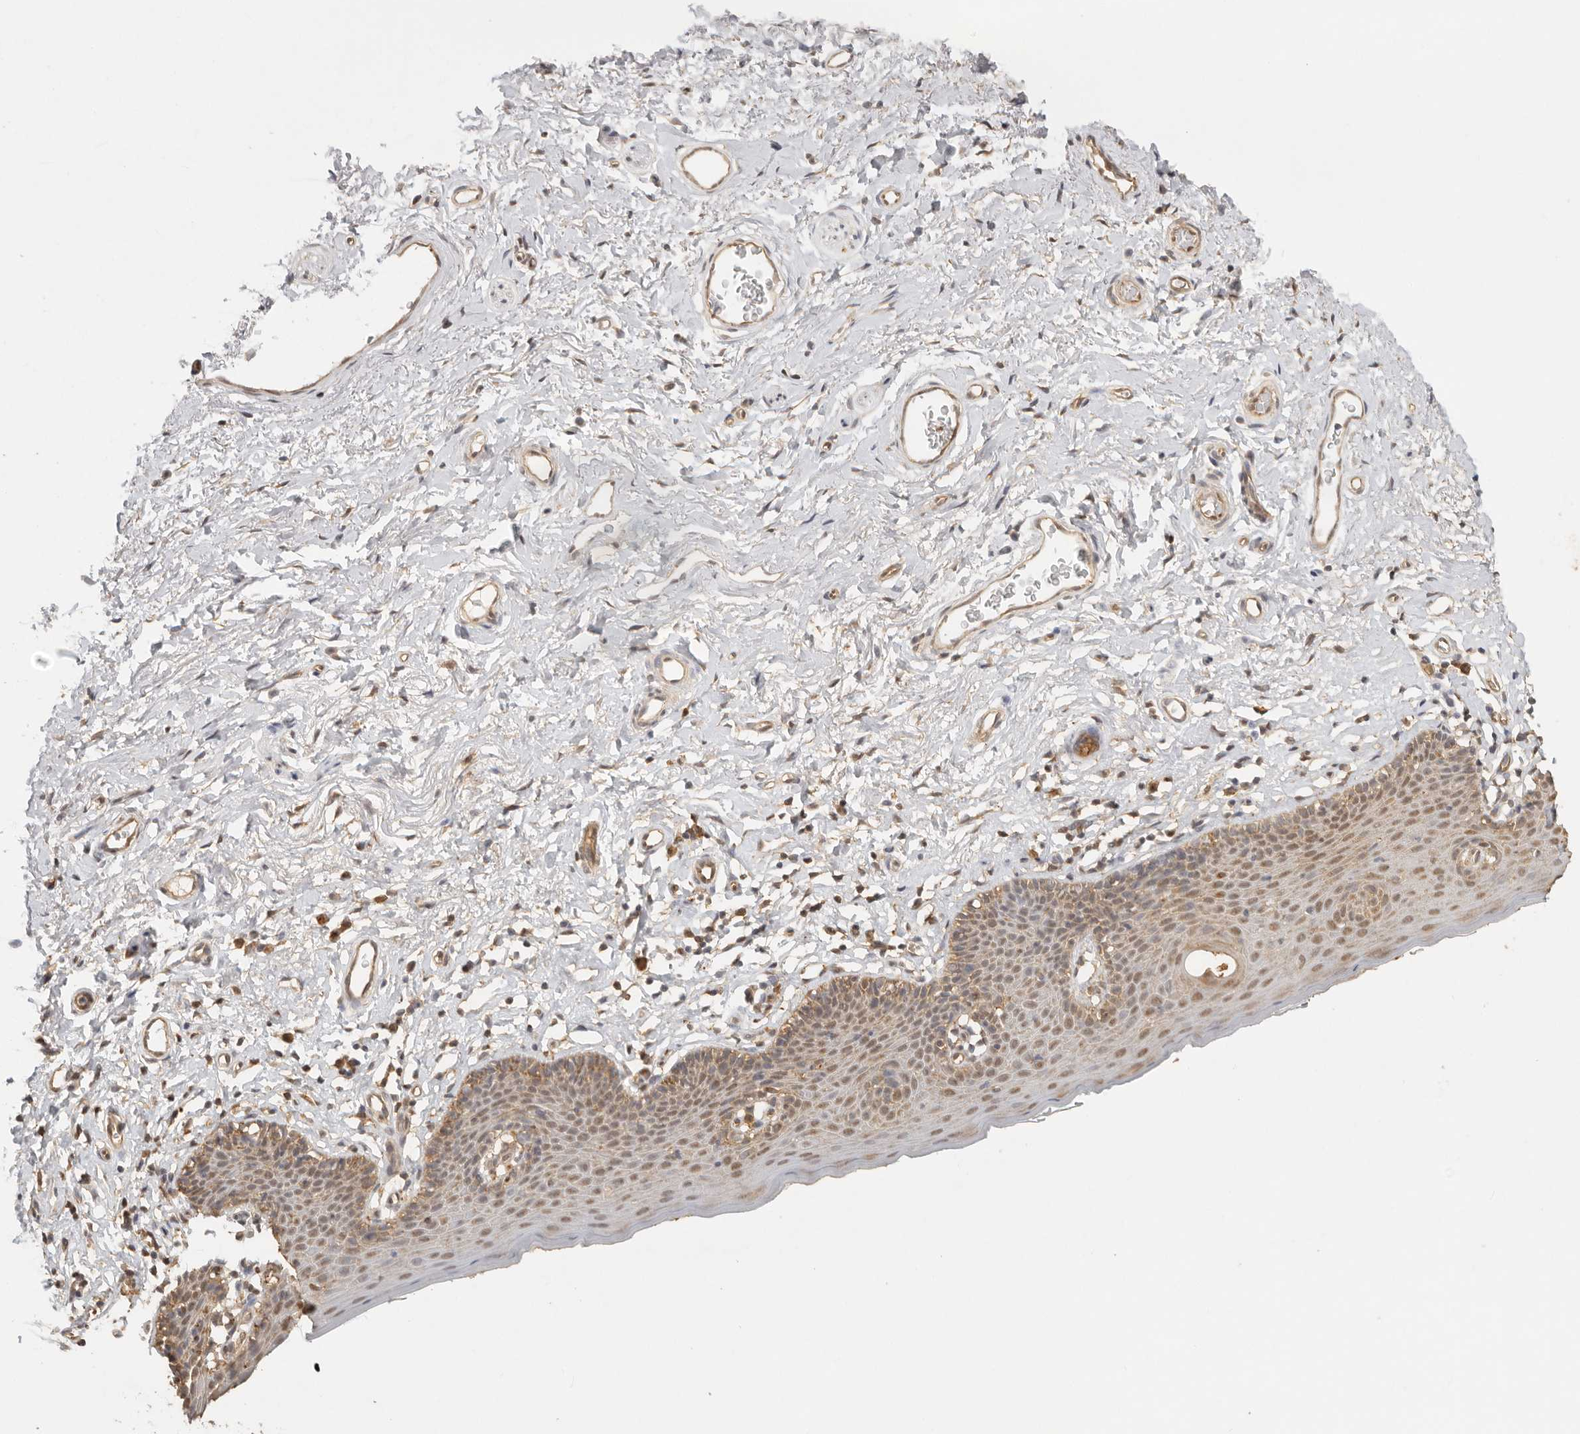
{"staining": {"intensity": "moderate", "quantity": ">75%", "location": "cytoplasmic/membranous,nuclear"}, "tissue": "skin", "cell_type": "Epidermal cells", "image_type": "normal", "snomed": [{"axis": "morphology", "description": "Normal tissue, NOS"}, {"axis": "topography", "description": "Vulva"}], "caption": "Unremarkable skin shows moderate cytoplasmic/membranous,nuclear staining in approximately >75% of epidermal cells.", "gene": "PSMA5", "patient": {"sex": "female", "age": 66}}